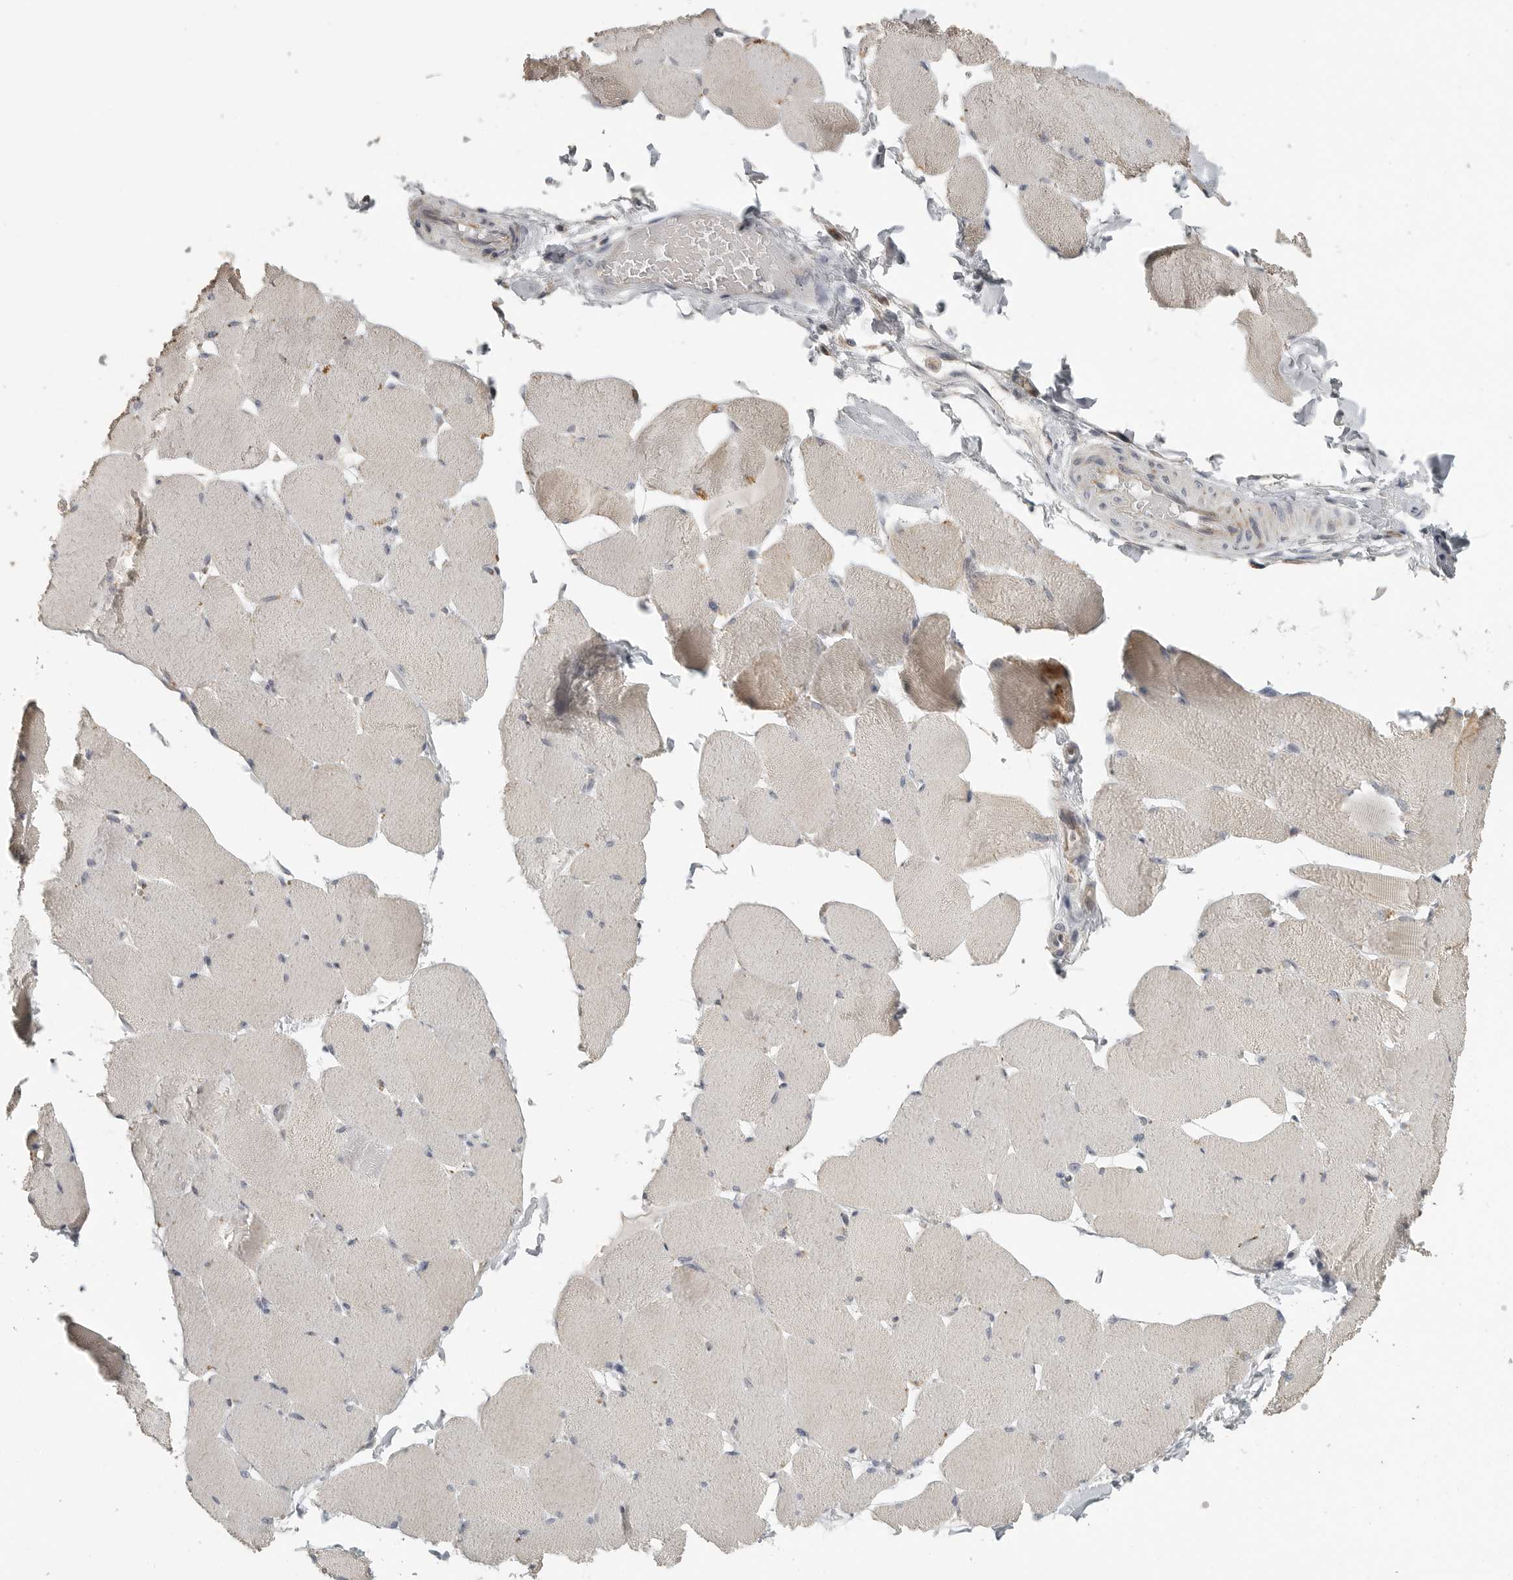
{"staining": {"intensity": "negative", "quantity": "none", "location": "none"}, "tissue": "skeletal muscle", "cell_type": "Myocytes", "image_type": "normal", "snomed": [{"axis": "morphology", "description": "Normal tissue, NOS"}, {"axis": "topography", "description": "Skin"}, {"axis": "topography", "description": "Skeletal muscle"}], "caption": "Immunohistochemical staining of unremarkable skeletal muscle displays no significant staining in myocytes.", "gene": "RXFP3", "patient": {"sex": "male", "age": 83}}